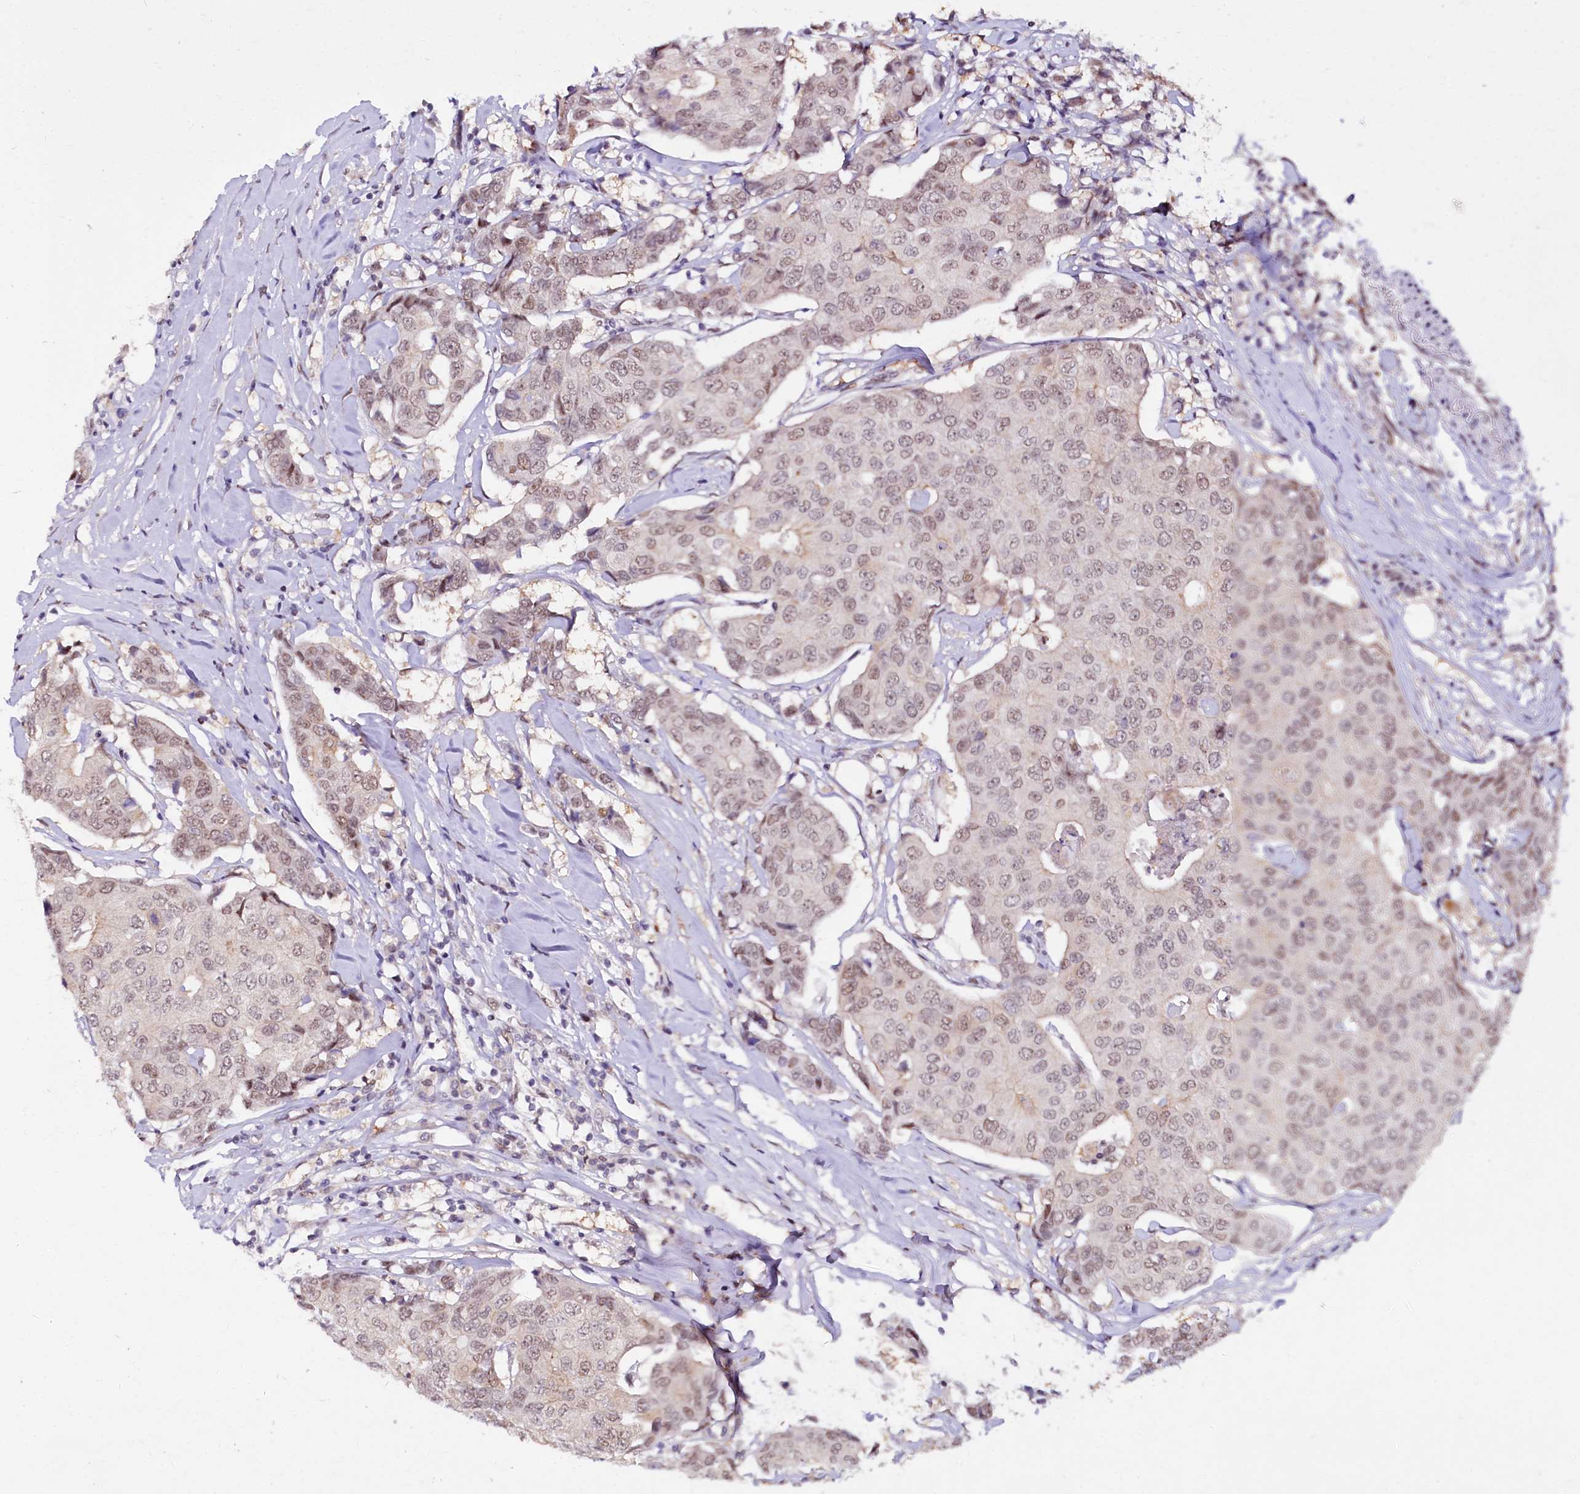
{"staining": {"intensity": "weak", "quantity": "25%-75%", "location": "nuclear"}, "tissue": "breast cancer", "cell_type": "Tumor cells", "image_type": "cancer", "snomed": [{"axis": "morphology", "description": "Duct carcinoma"}, {"axis": "topography", "description": "Breast"}], "caption": "Immunohistochemistry staining of breast cancer, which demonstrates low levels of weak nuclear expression in about 25%-75% of tumor cells indicating weak nuclear protein staining. The staining was performed using DAB (3,3'-diaminobenzidine) (brown) for protein detection and nuclei were counterstained in hematoxylin (blue).", "gene": "SCAF11", "patient": {"sex": "female", "age": 80}}